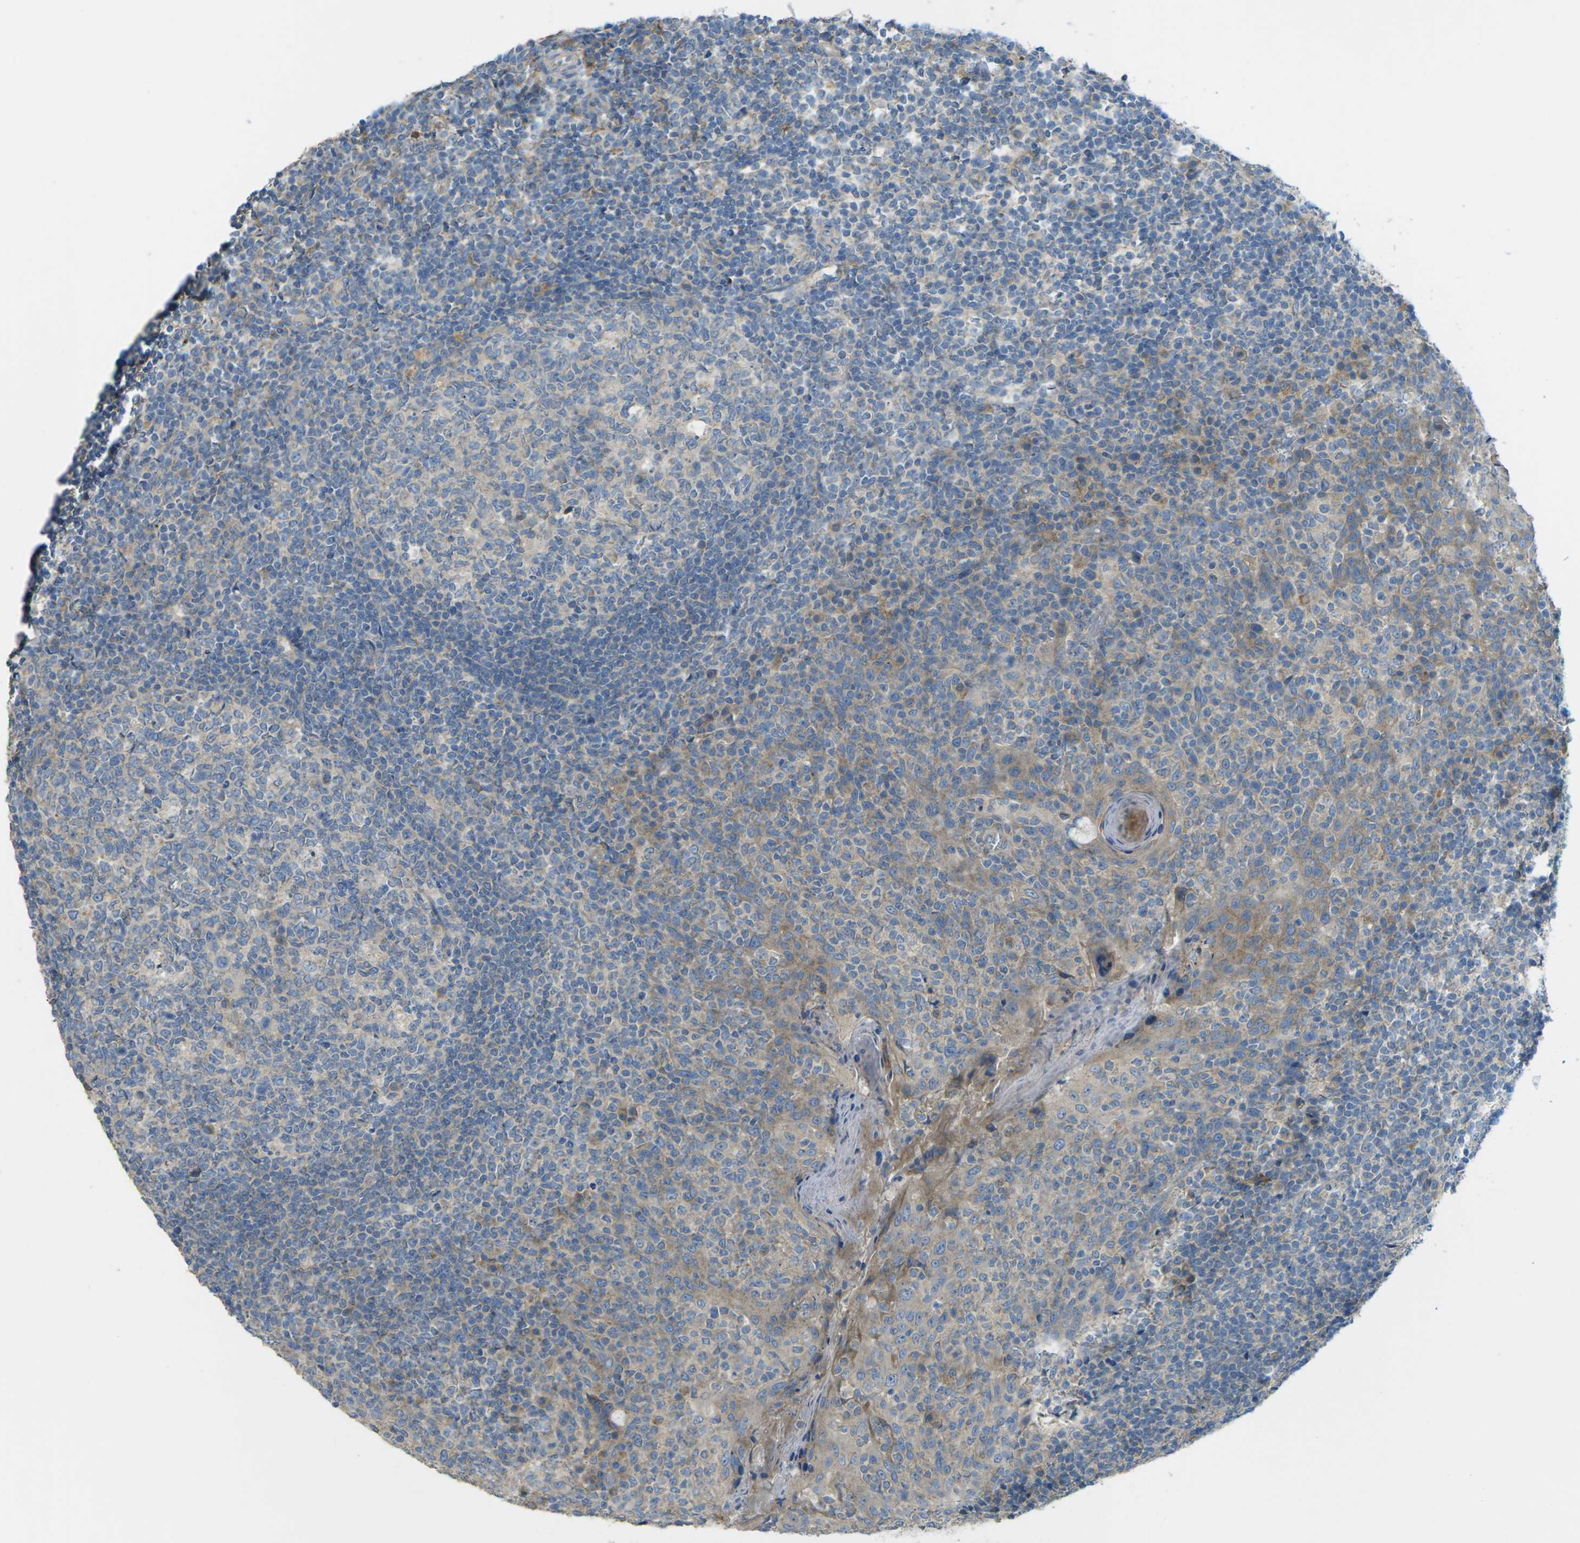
{"staining": {"intensity": "weak", "quantity": "<25%", "location": "cytoplasmic/membranous"}, "tissue": "tonsil", "cell_type": "Germinal center cells", "image_type": "normal", "snomed": [{"axis": "morphology", "description": "Normal tissue, NOS"}, {"axis": "topography", "description": "Tonsil"}], "caption": "IHC histopathology image of benign human tonsil stained for a protein (brown), which reveals no positivity in germinal center cells.", "gene": "MYLK4", "patient": {"sex": "female", "age": 19}}